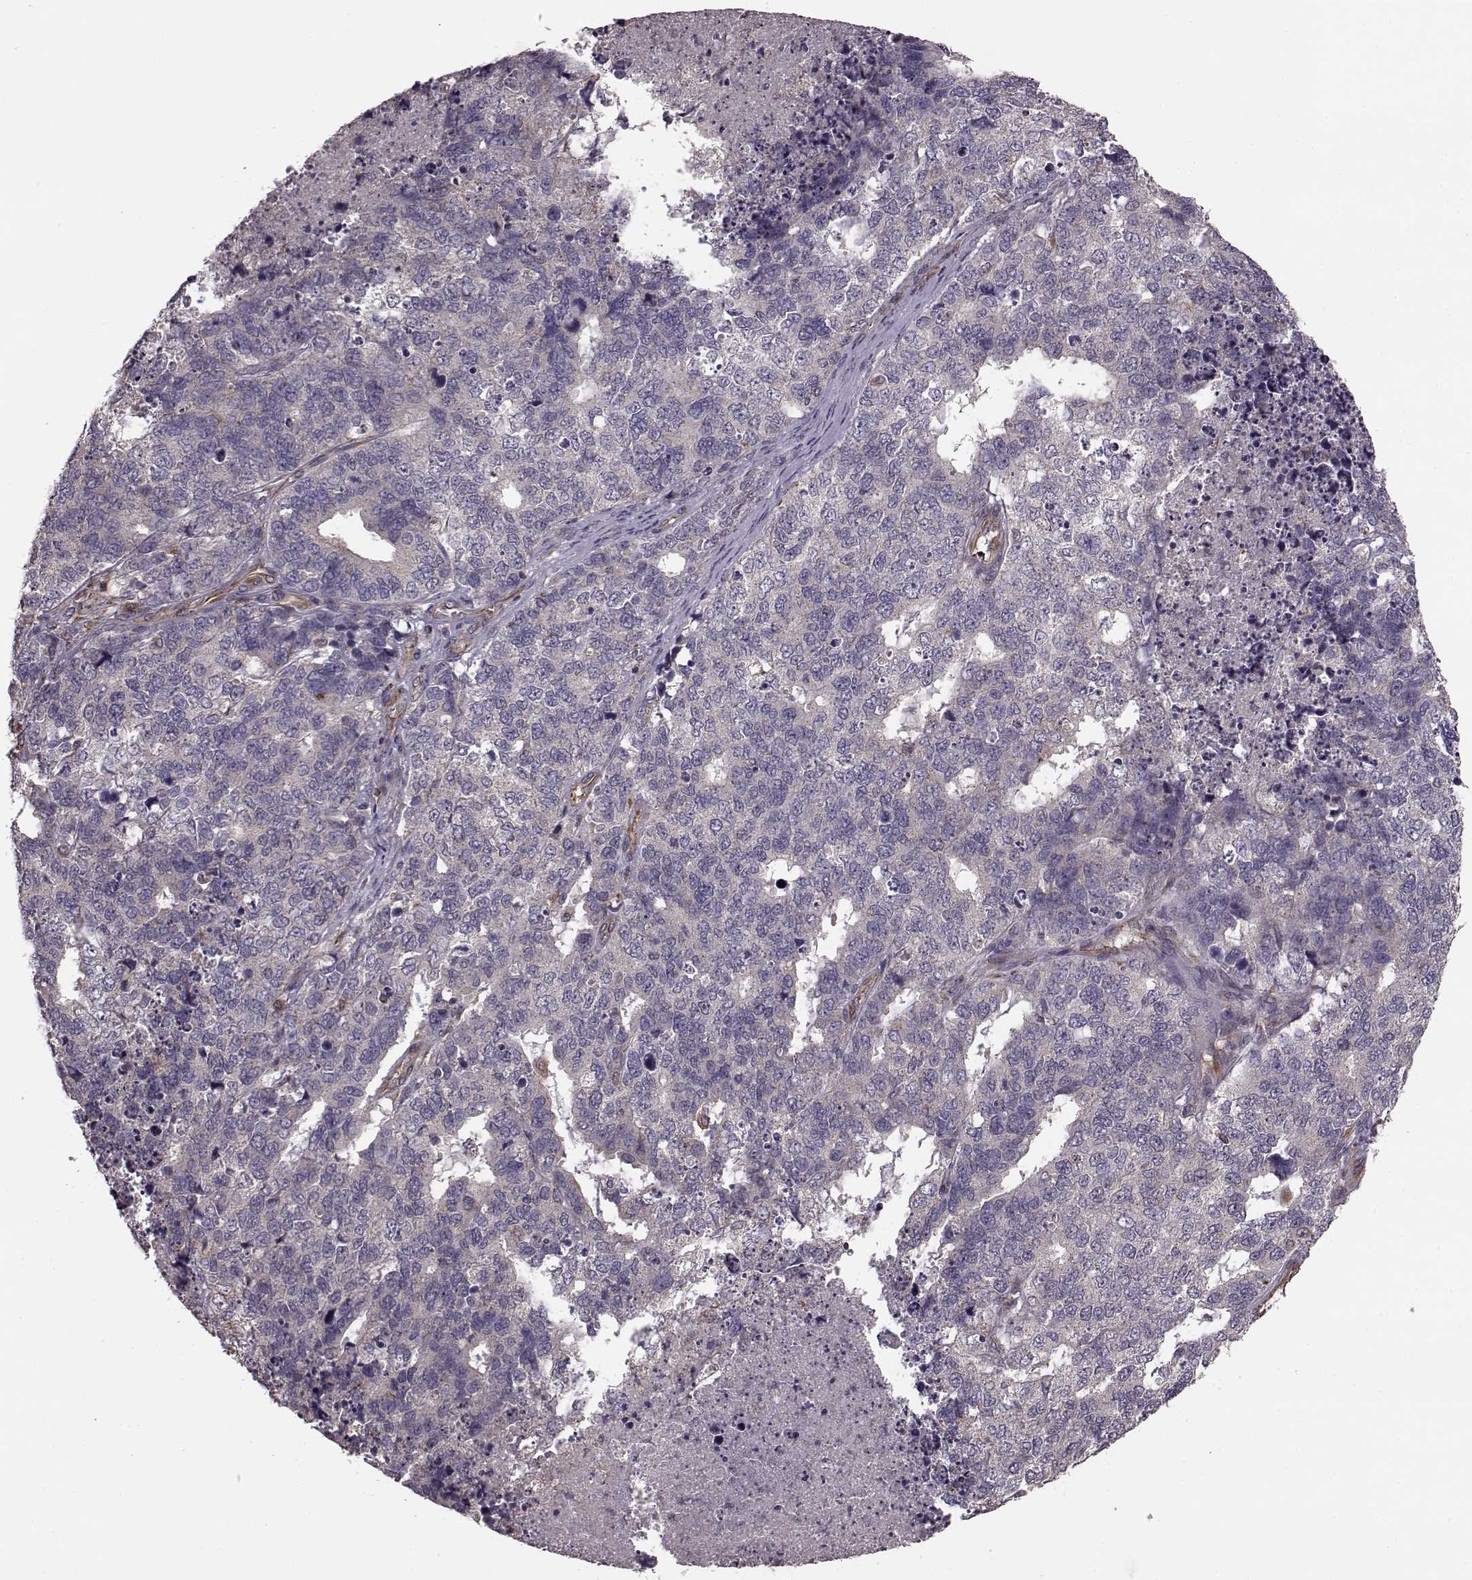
{"staining": {"intensity": "negative", "quantity": "none", "location": "none"}, "tissue": "cervical cancer", "cell_type": "Tumor cells", "image_type": "cancer", "snomed": [{"axis": "morphology", "description": "Squamous cell carcinoma, NOS"}, {"axis": "topography", "description": "Cervix"}], "caption": "DAB immunohistochemical staining of human squamous cell carcinoma (cervical) shows no significant positivity in tumor cells.", "gene": "NTF3", "patient": {"sex": "female", "age": 63}}